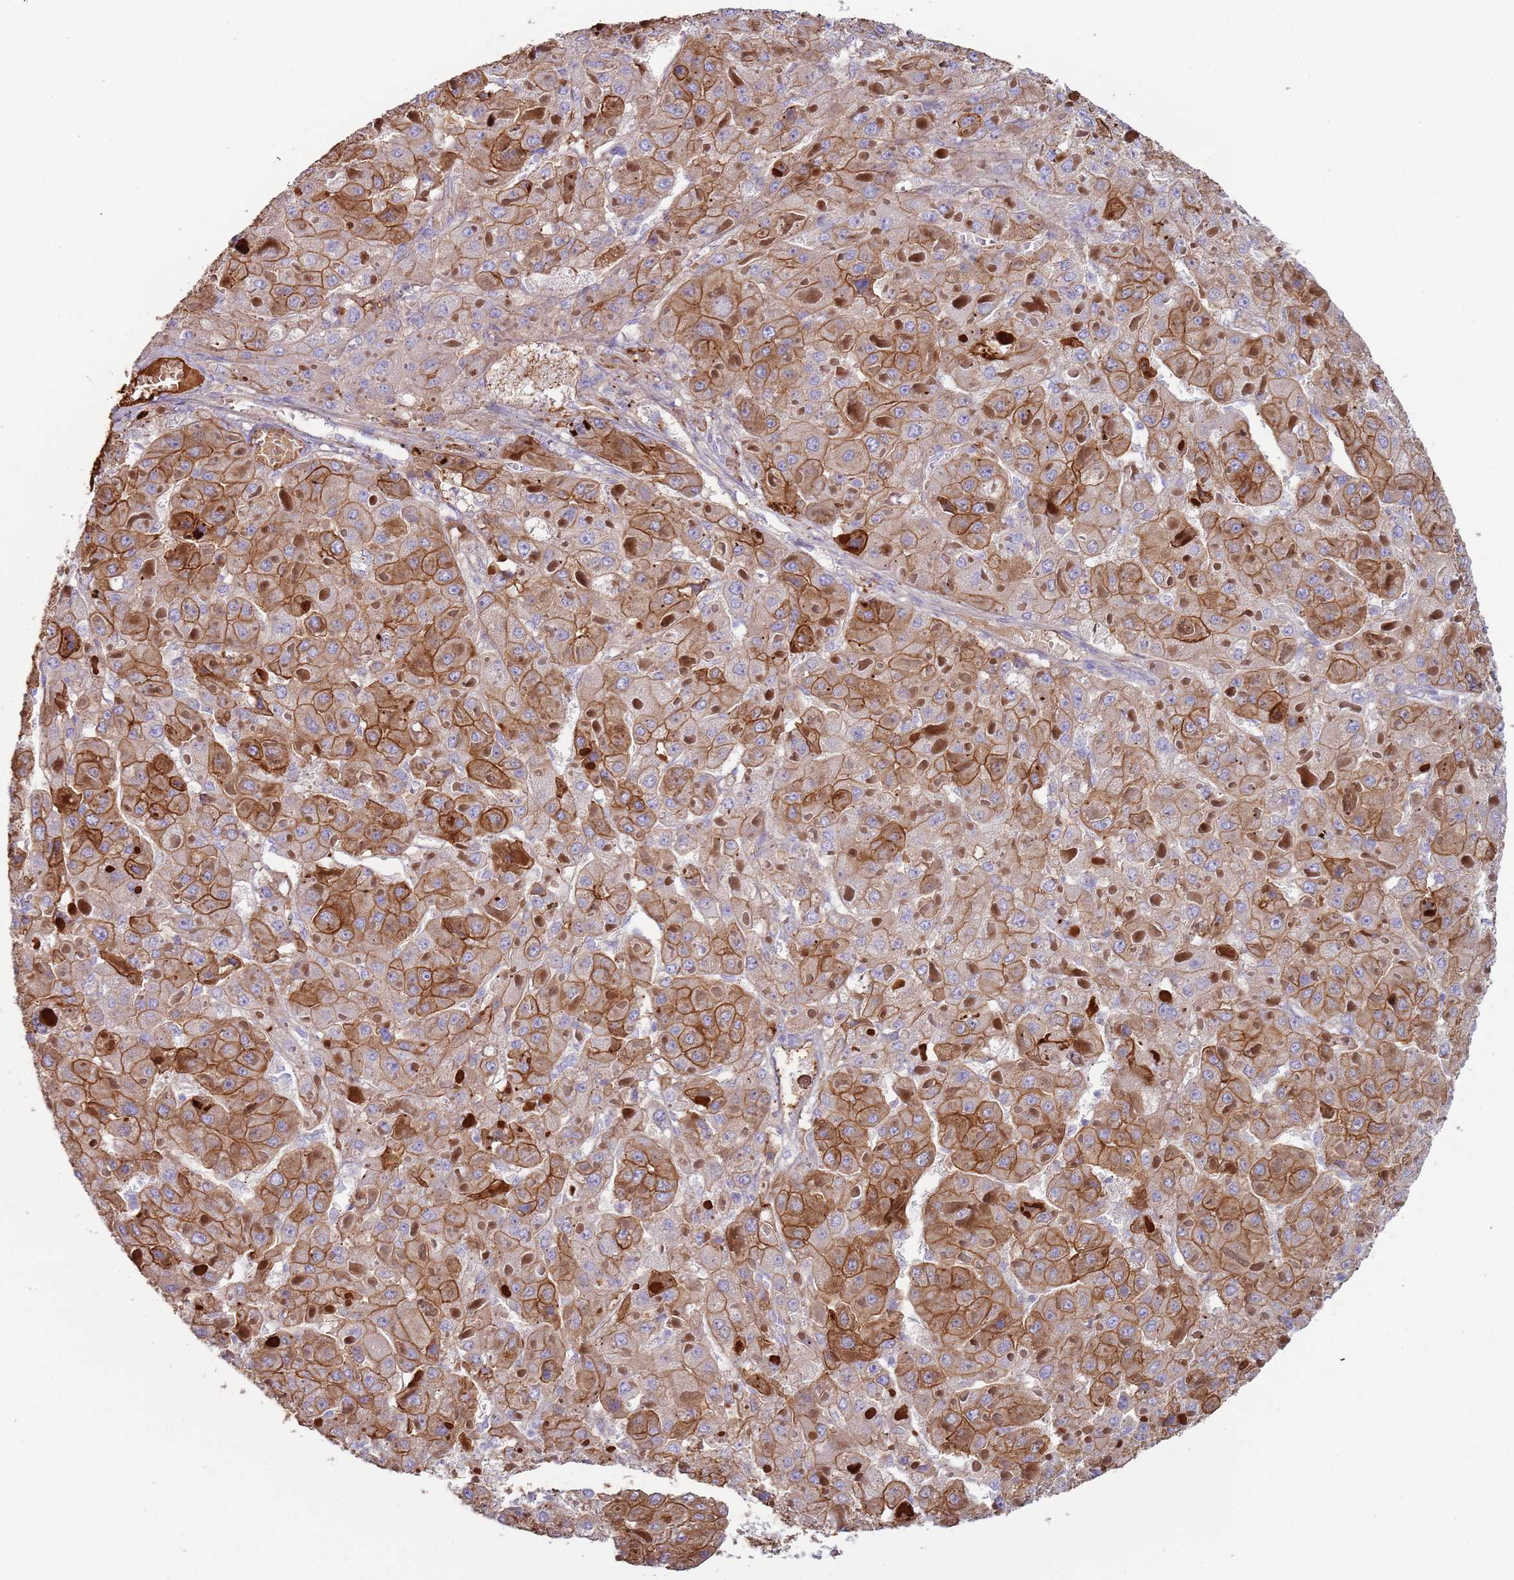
{"staining": {"intensity": "moderate", "quantity": ">75%", "location": "cytoplasmic/membranous"}, "tissue": "liver cancer", "cell_type": "Tumor cells", "image_type": "cancer", "snomed": [{"axis": "morphology", "description": "Carcinoma, Hepatocellular, NOS"}, {"axis": "topography", "description": "Liver"}], "caption": "The image displays immunohistochemical staining of liver hepatocellular carcinoma. There is moderate cytoplasmic/membranous staining is identified in about >75% of tumor cells.", "gene": "CYSLTR2", "patient": {"sex": "female", "age": 73}}